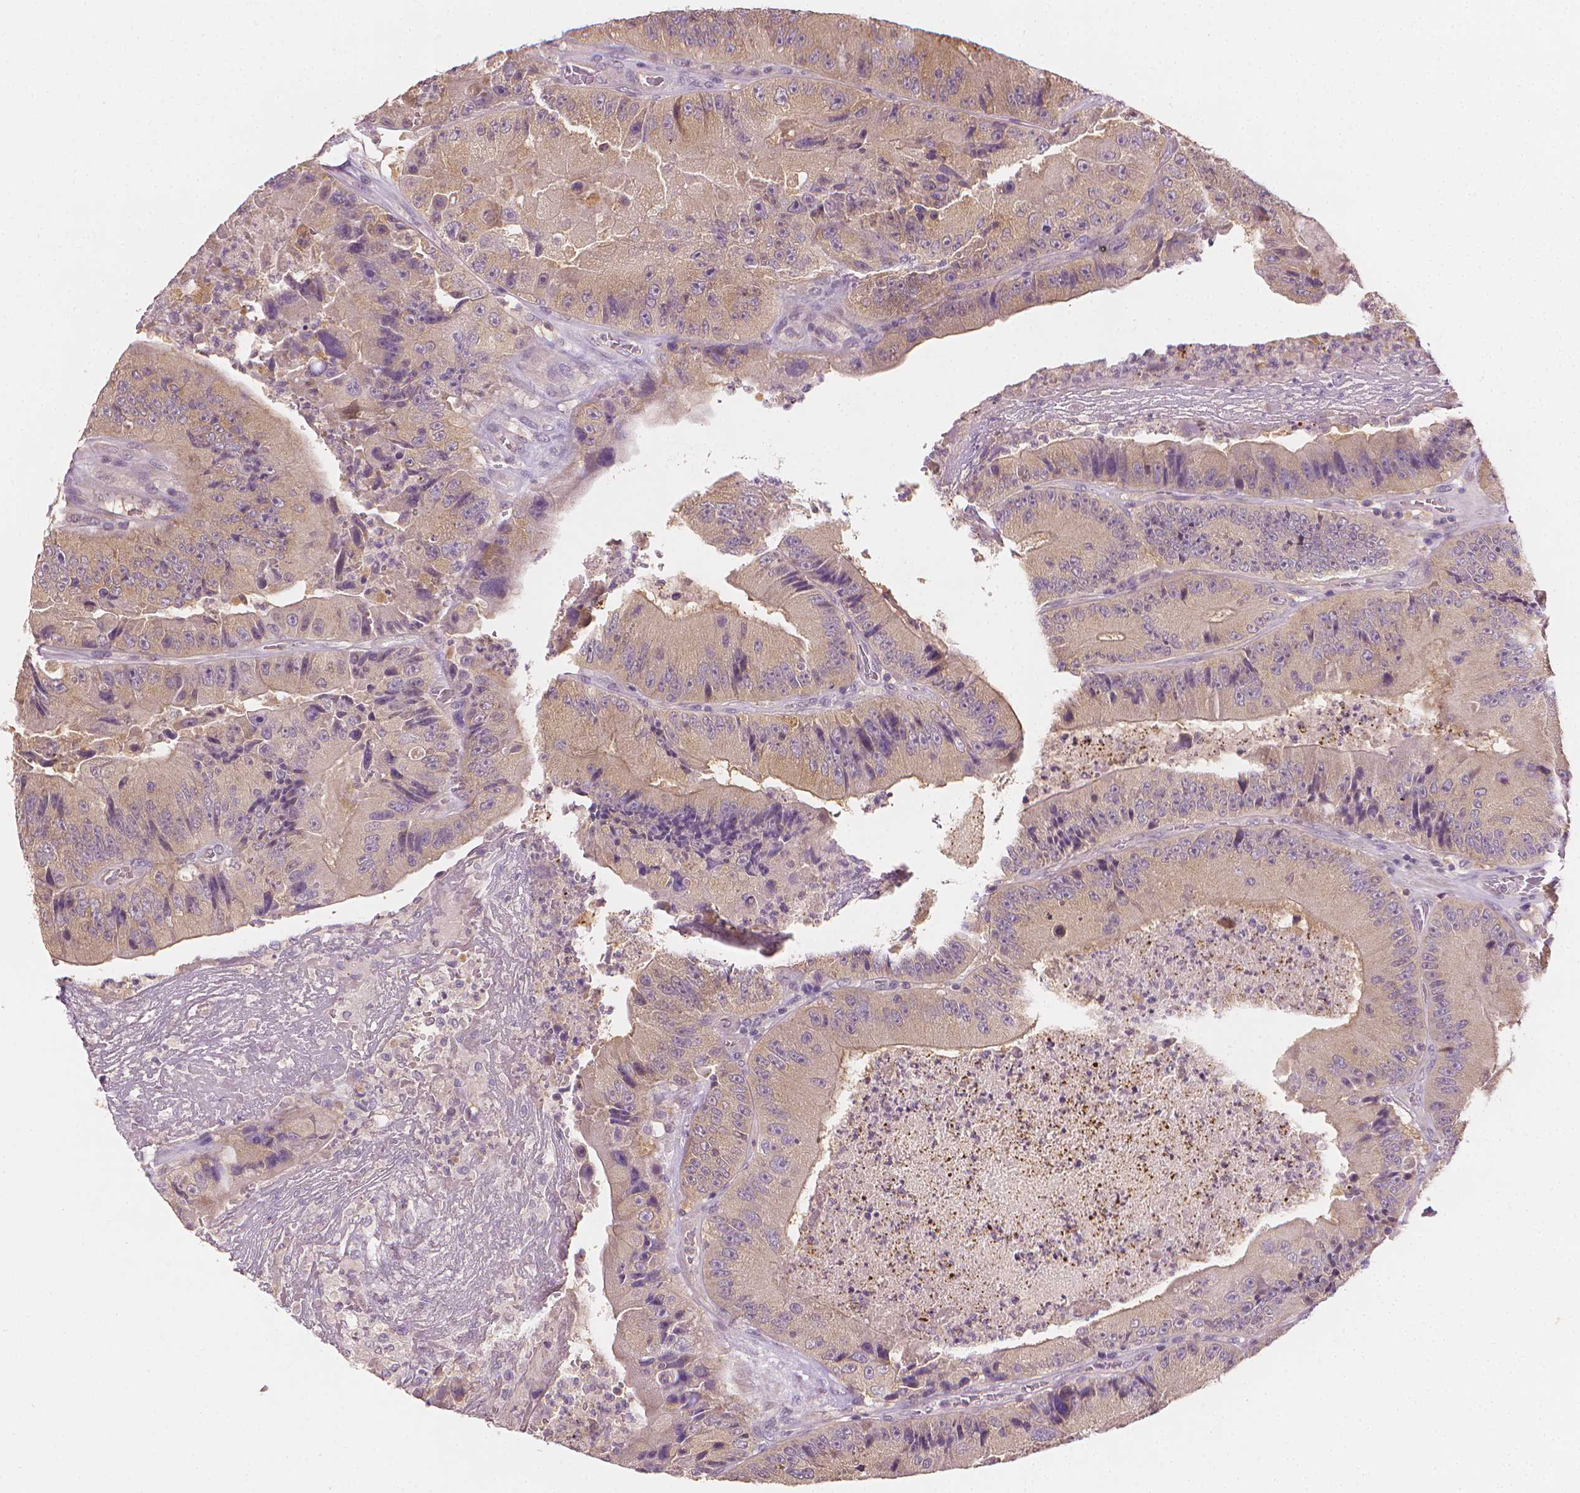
{"staining": {"intensity": "moderate", "quantity": "25%-75%", "location": "cytoplasmic/membranous"}, "tissue": "colorectal cancer", "cell_type": "Tumor cells", "image_type": "cancer", "snomed": [{"axis": "morphology", "description": "Adenocarcinoma, NOS"}, {"axis": "topography", "description": "Colon"}], "caption": "Immunohistochemistry (DAB) staining of human colorectal cancer reveals moderate cytoplasmic/membranous protein staining in approximately 25%-75% of tumor cells. (brown staining indicates protein expression, while blue staining denotes nuclei).", "gene": "FASN", "patient": {"sex": "female", "age": 86}}